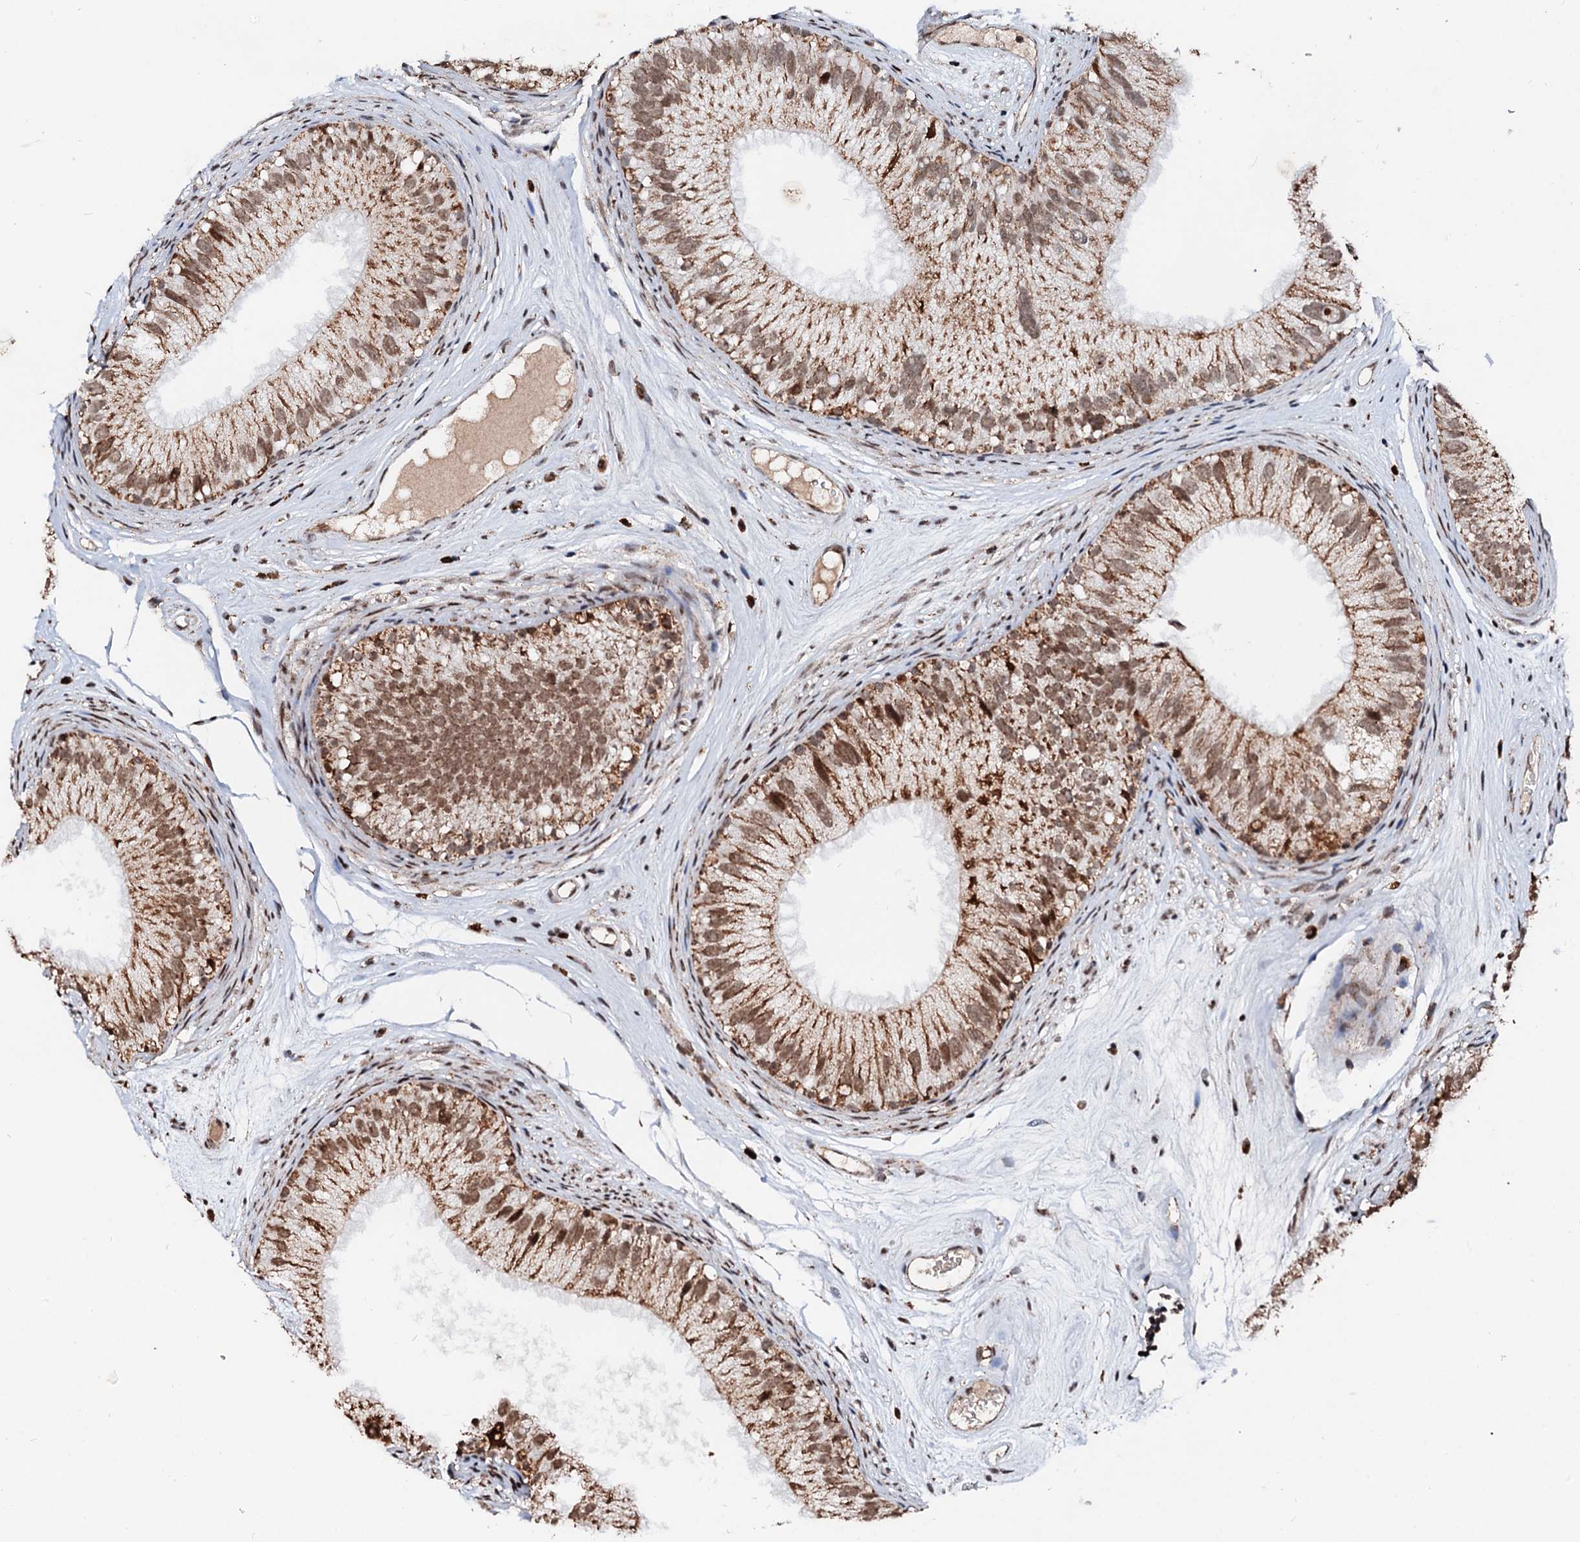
{"staining": {"intensity": "moderate", "quantity": ">75%", "location": "cytoplasmic/membranous,nuclear"}, "tissue": "epididymis", "cell_type": "Glandular cells", "image_type": "normal", "snomed": [{"axis": "morphology", "description": "Normal tissue, NOS"}, {"axis": "topography", "description": "Epididymis"}], "caption": "Benign epididymis was stained to show a protein in brown. There is medium levels of moderate cytoplasmic/membranous,nuclear positivity in approximately >75% of glandular cells.", "gene": "SECISBP2L", "patient": {"sex": "male", "age": 77}}